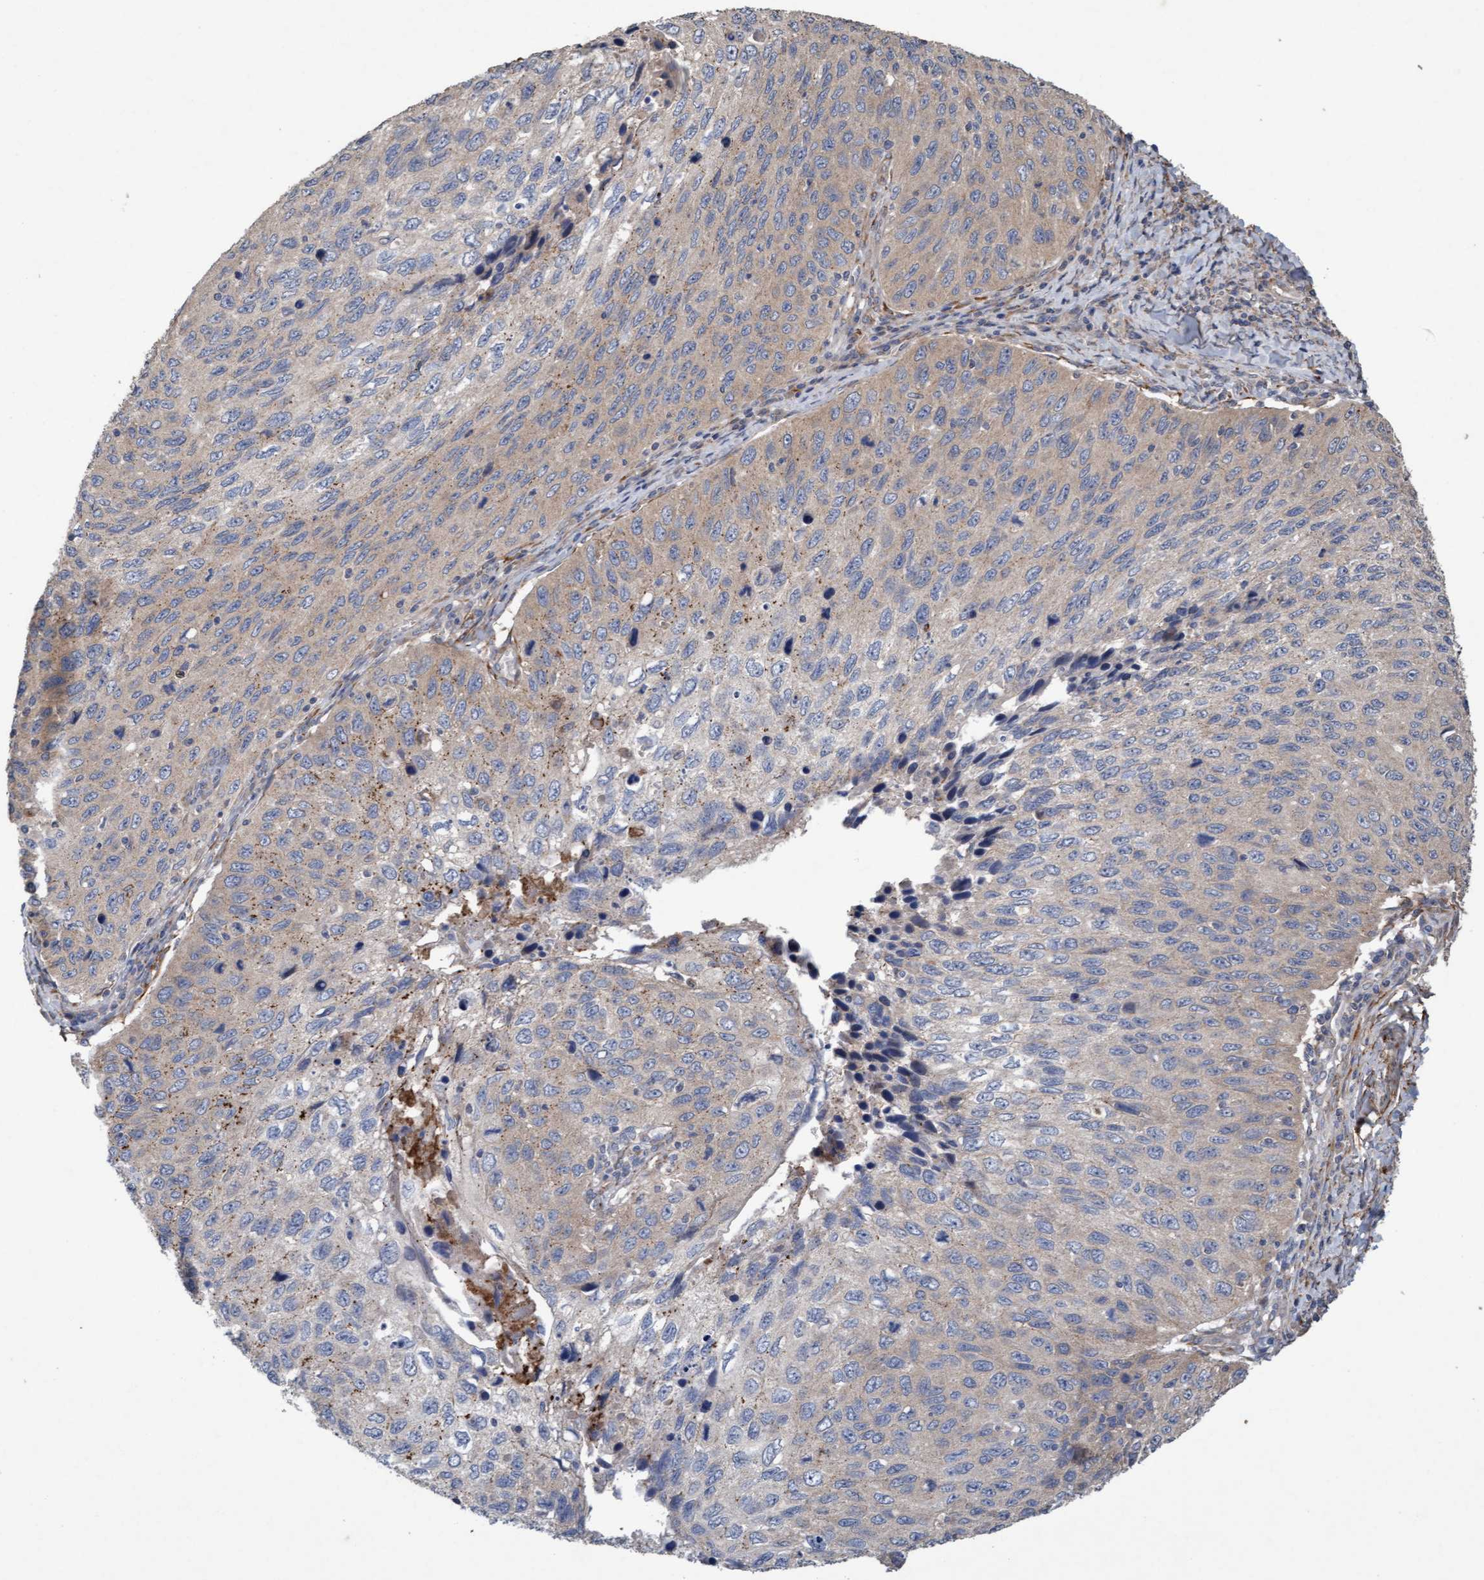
{"staining": {"intensity": "weak", "quantity": "<25%", "location": "cytoplasmic/membranous"}, "tissue": "cervical cancer", "cell_type": "Tumor cells", "image_type": "cancer", "snomed": [{"axis": "morphology", "description": "Squamous cell carcinoma, NOS"}, {"axis": "topography", "description": "Cervix"}], "caption": "Cervical squamous cell carcinoma was stained to show a protein in brown. There is no significant expression in tumor cells.", "gene": "DDHD2", "patient": {"sex": "female", "age": 53}}